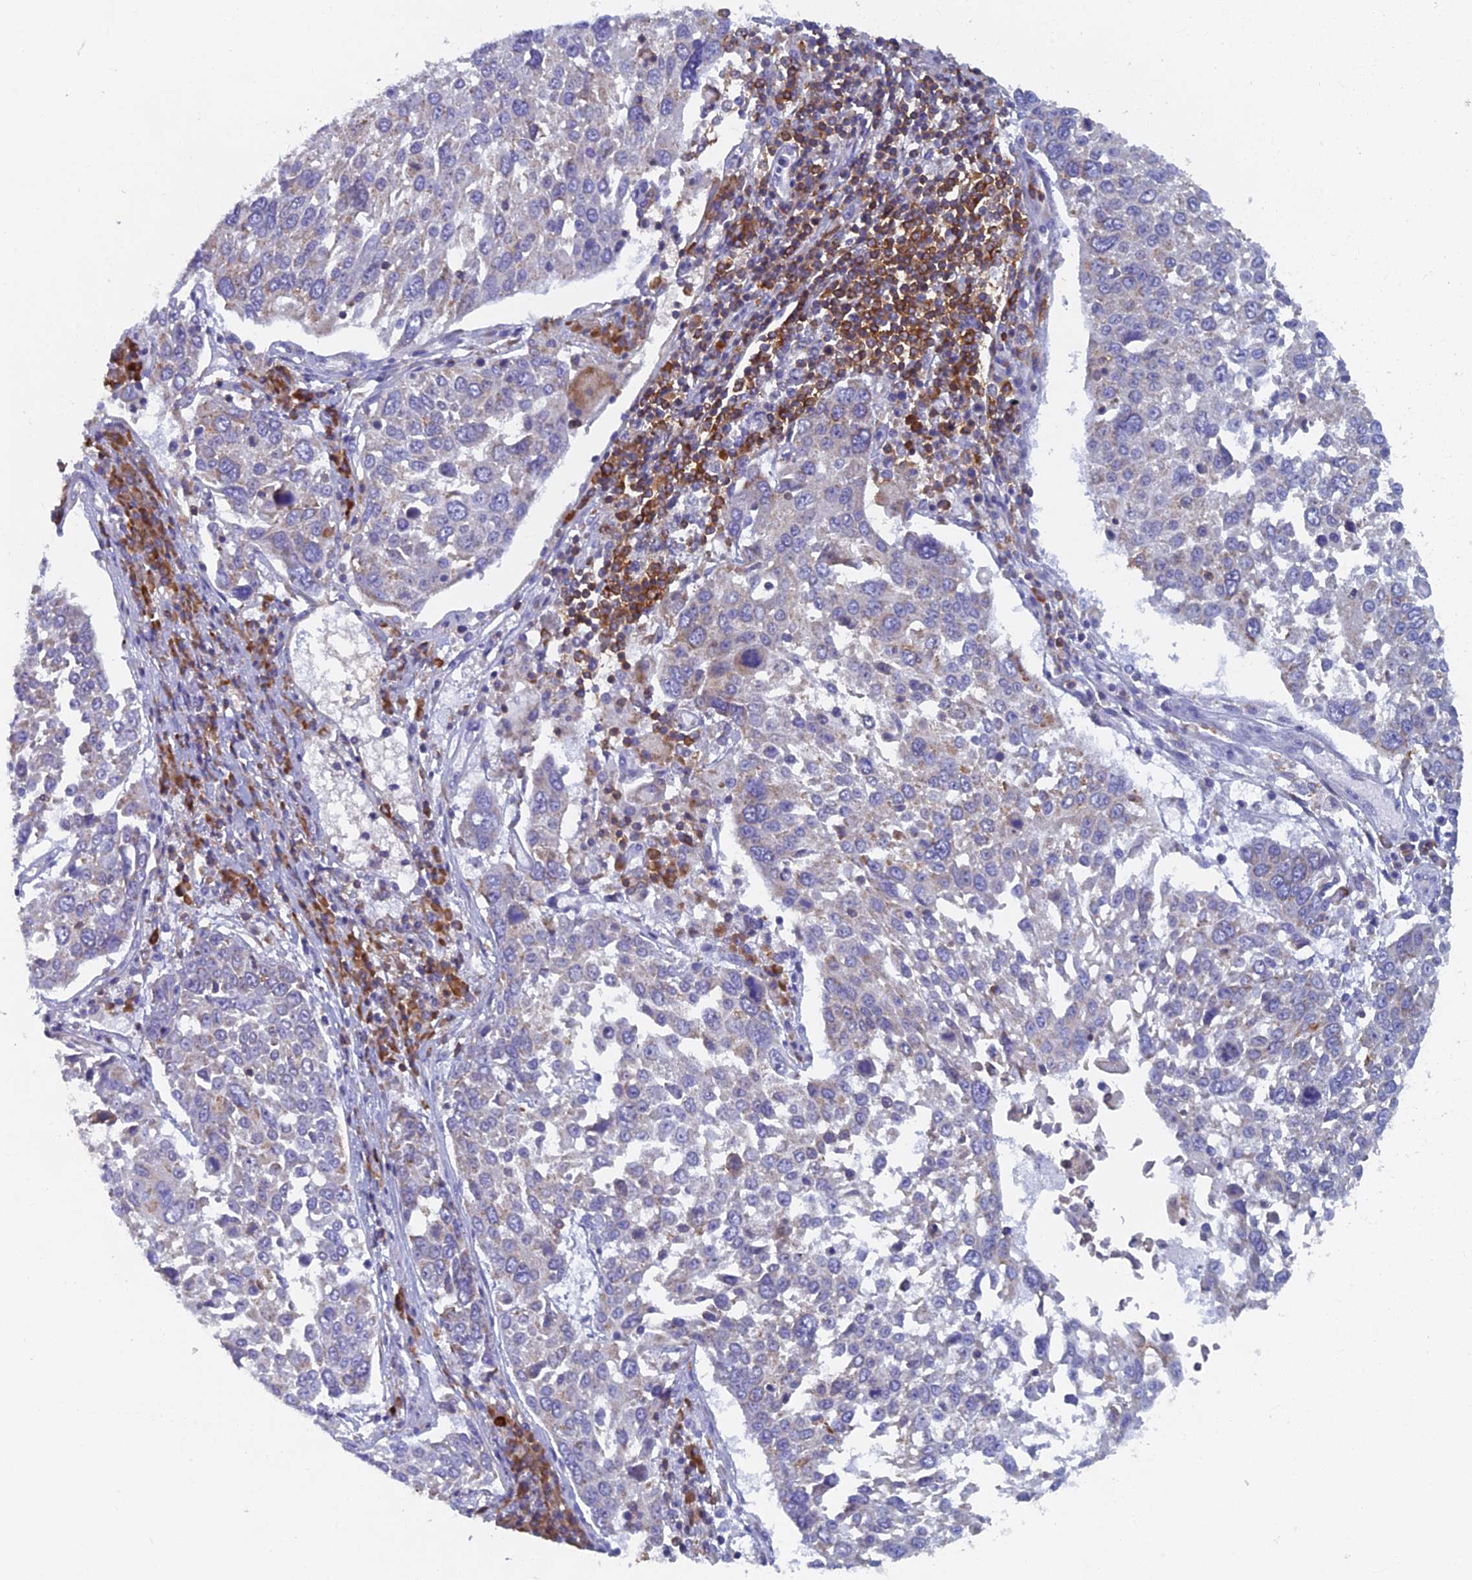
{"staining": {"intensity": "negative", "quantity": "none", "location": "none"}, "tissue": "lung cancer", "cell_type": "Tumor cells", "image_type": "cancer", "snomed": [{"axis": "morphology", "description": "Squamous cell carcinoma, NOS"}, {"axis": "topography", "description": "Lung"}], "caption": "Immunohistochemistry (IHC) of squamous cell carcinoma (lung) exhibits no staining in tumor cells. Nuclei are stained in blue.", "gene": "ABI3BP", "patient": {"sex": "male", "age": 65}}